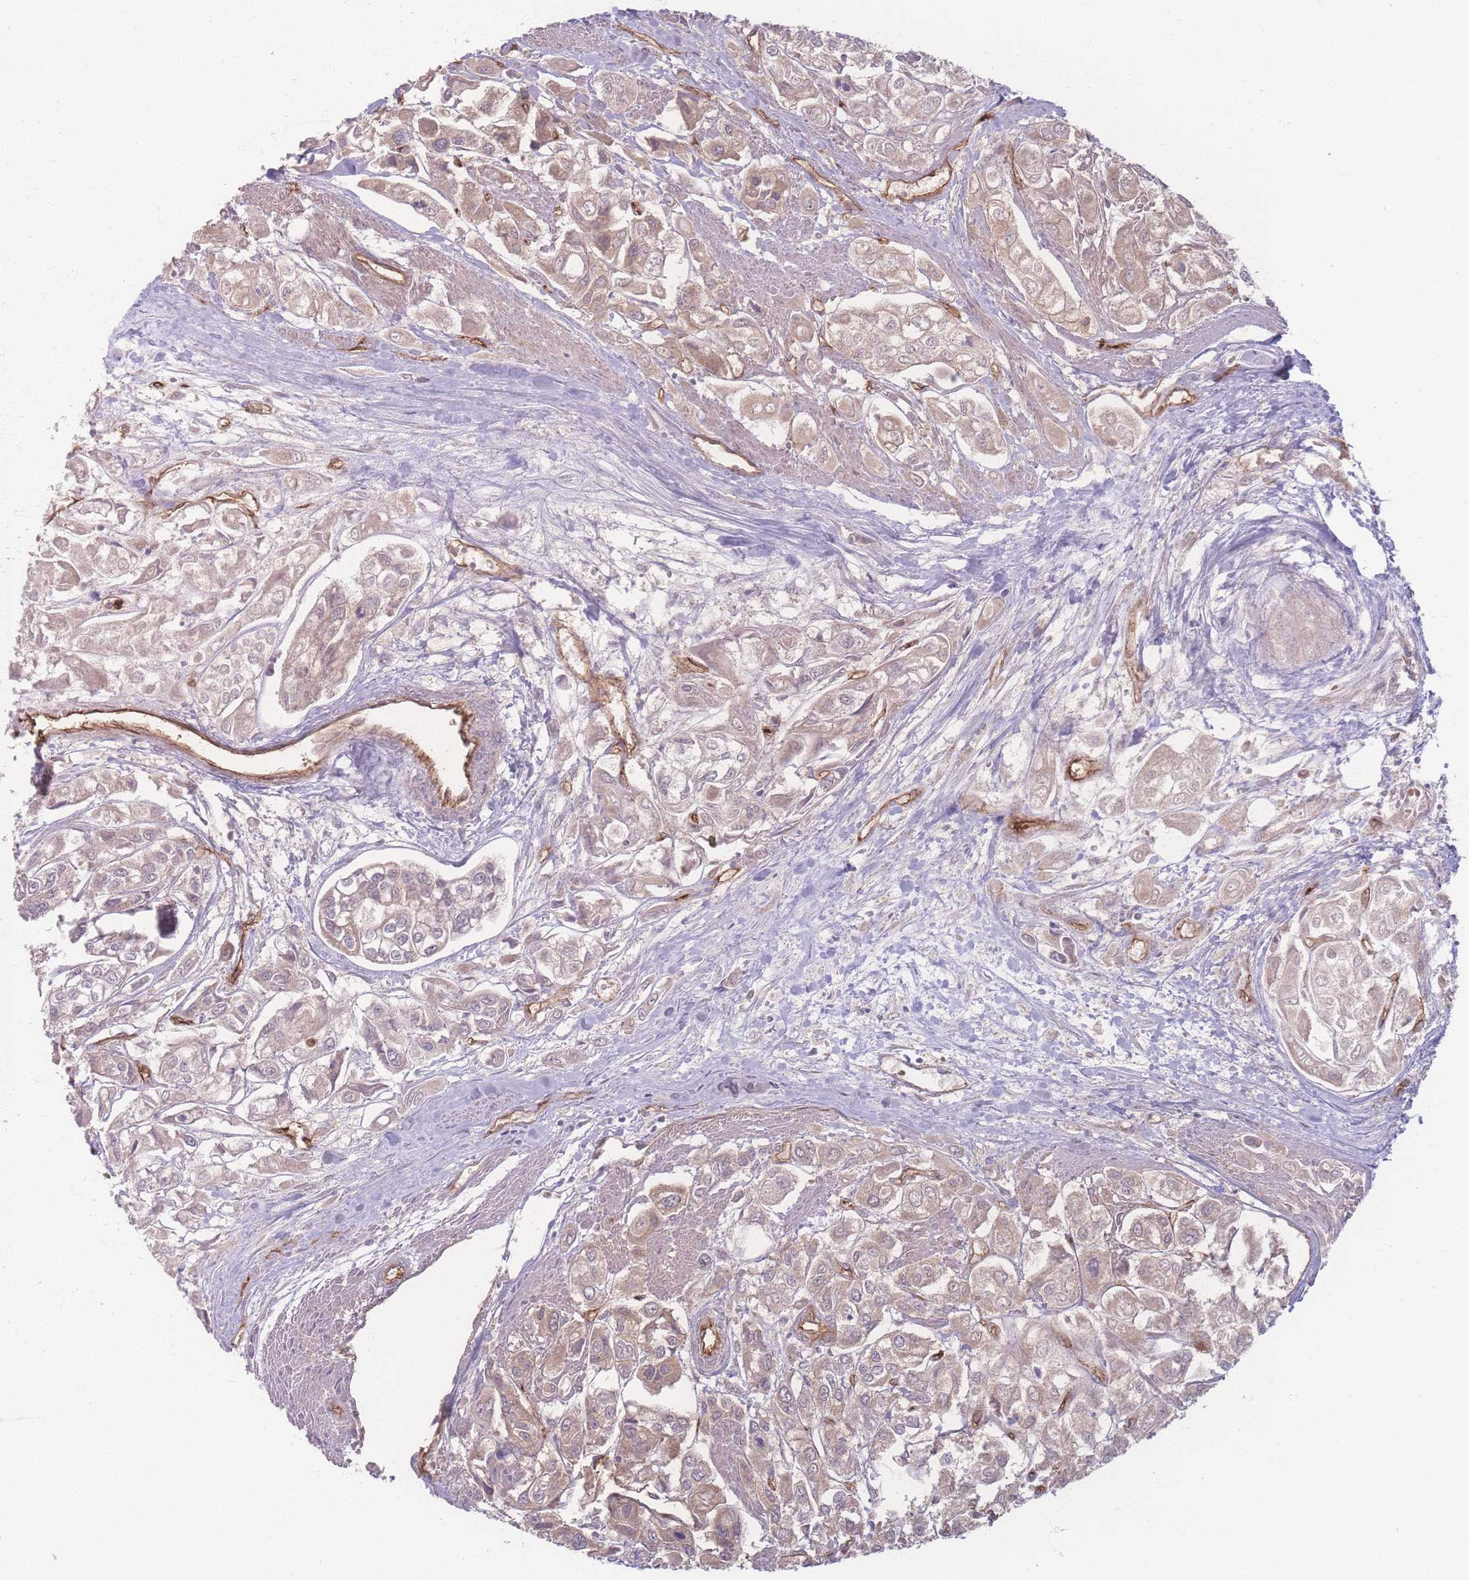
{"staining": {"intensity": "weak", "quantity": ">75%", "location": "cytoplasmic/membranous"}, "tissue": "urothelial cancer", "cell_type": "Tumor cells", "image_type": "cancer", "snomed": [{"axis": "morphology", "description": "Urothelial carcinoma, High grade"}, {"axis": "topography", "description": "Urinary bladder"}], "caption": "High-magnification brightfield microscopy of high-grade urothelial carcinoma stained with DAB (brown) and counterstained with hematoxylin (blue). tumor cells exhibit weak cytoplasmic/membranous staining is appreciated in approximately>75% of cells.", "gene": "INSR", "patient": {"sex": "male", "age": 67}}